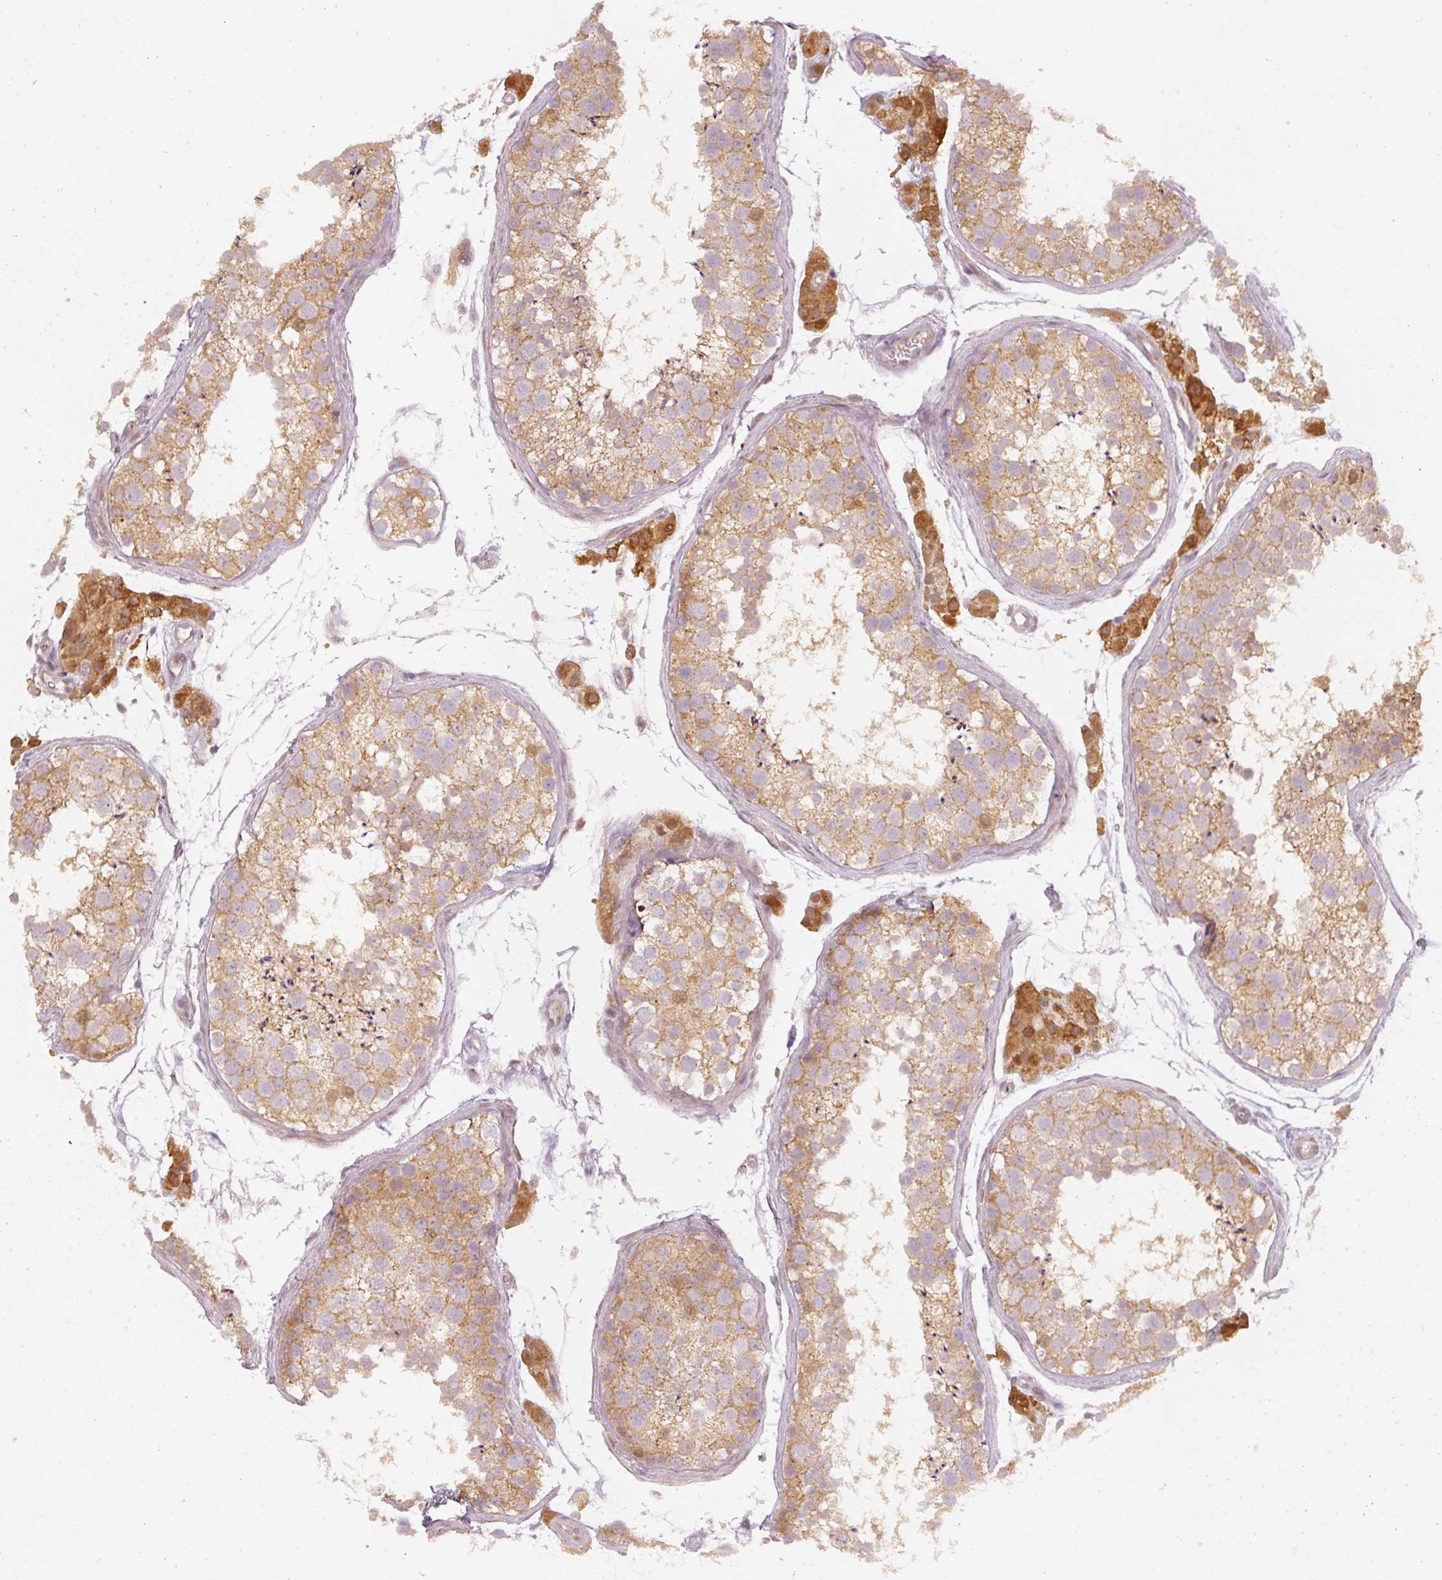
{"staining": {"intensity": "moderate", "quantity": "25%-75%", "location": "cytoplasmic/membranous"}, "tissue": "testis", "cell_type": "Cells in seminiferous ducts", "image_type": "normal", "snomed": [{"axis": "morphology", "description": "Normal tissue, NOS"}, {"axis": "topography", "description": "Testis"}], "caption": "Cells in seminiferous ducts show moderate cytoplasmic/membranous positivity in approximately 25%-75% of cells in benign testis.", "gene": "DAPP1", "patient": {"sex": "male", "age": 41}}